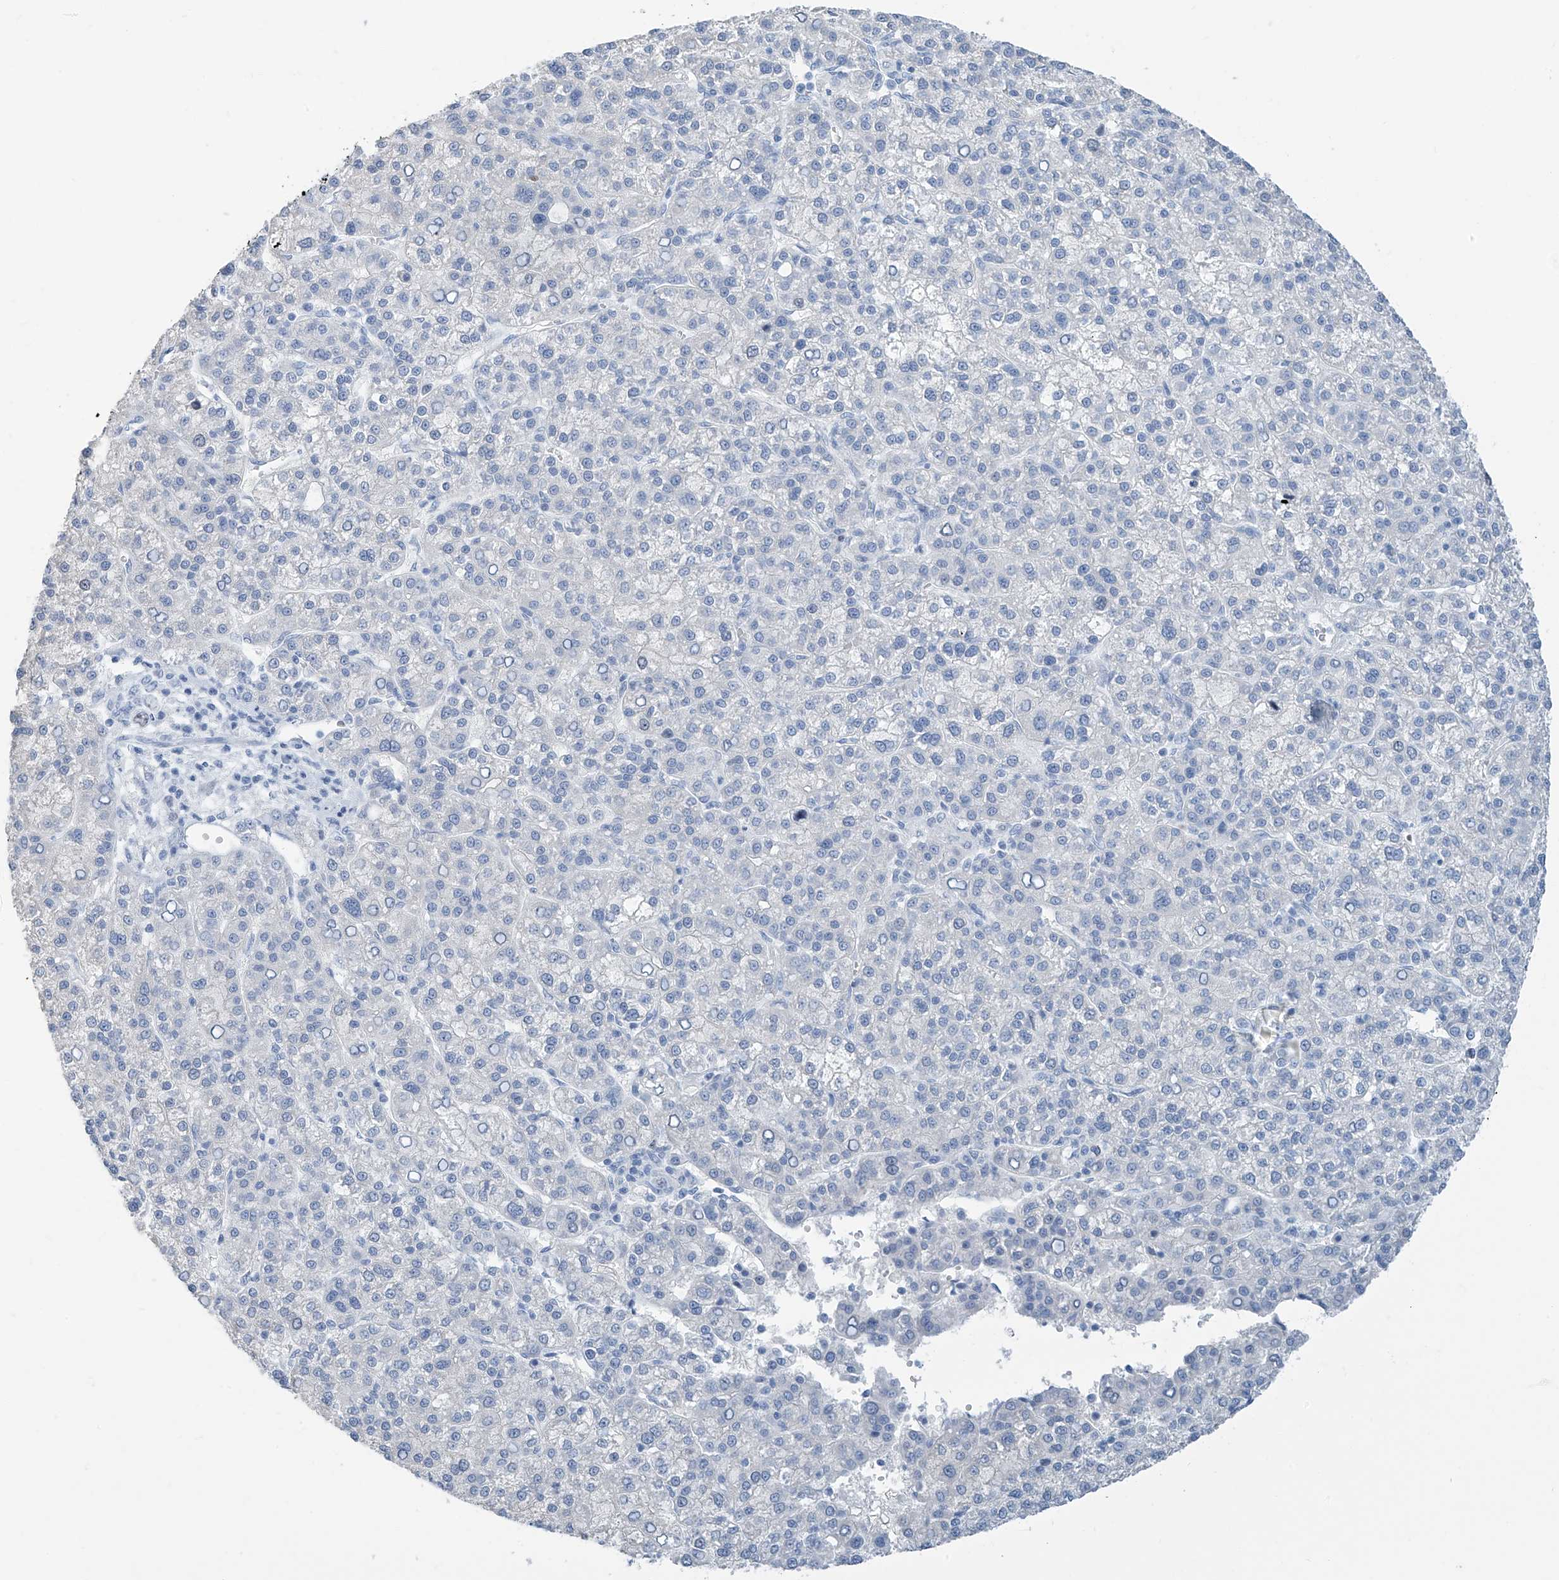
{"staining": {"intensity": "negative", "quantity": "none", "location": "none"}, "tissue": "liver cancer", "cell_type": "Tumor cells", "image_type": "cancer", "snomed": [{"axis": "morphology", "description": "Carcinoma, Hepatocellular, NOS"}, {"axis": "topography", "description": "Liver"}], "caption": "The image demonstrates no staining of tumor cells in hepatocellular carcinoma (liver).", "gene": "SGO2", "patient": {"sex": "female", "age": 58}}